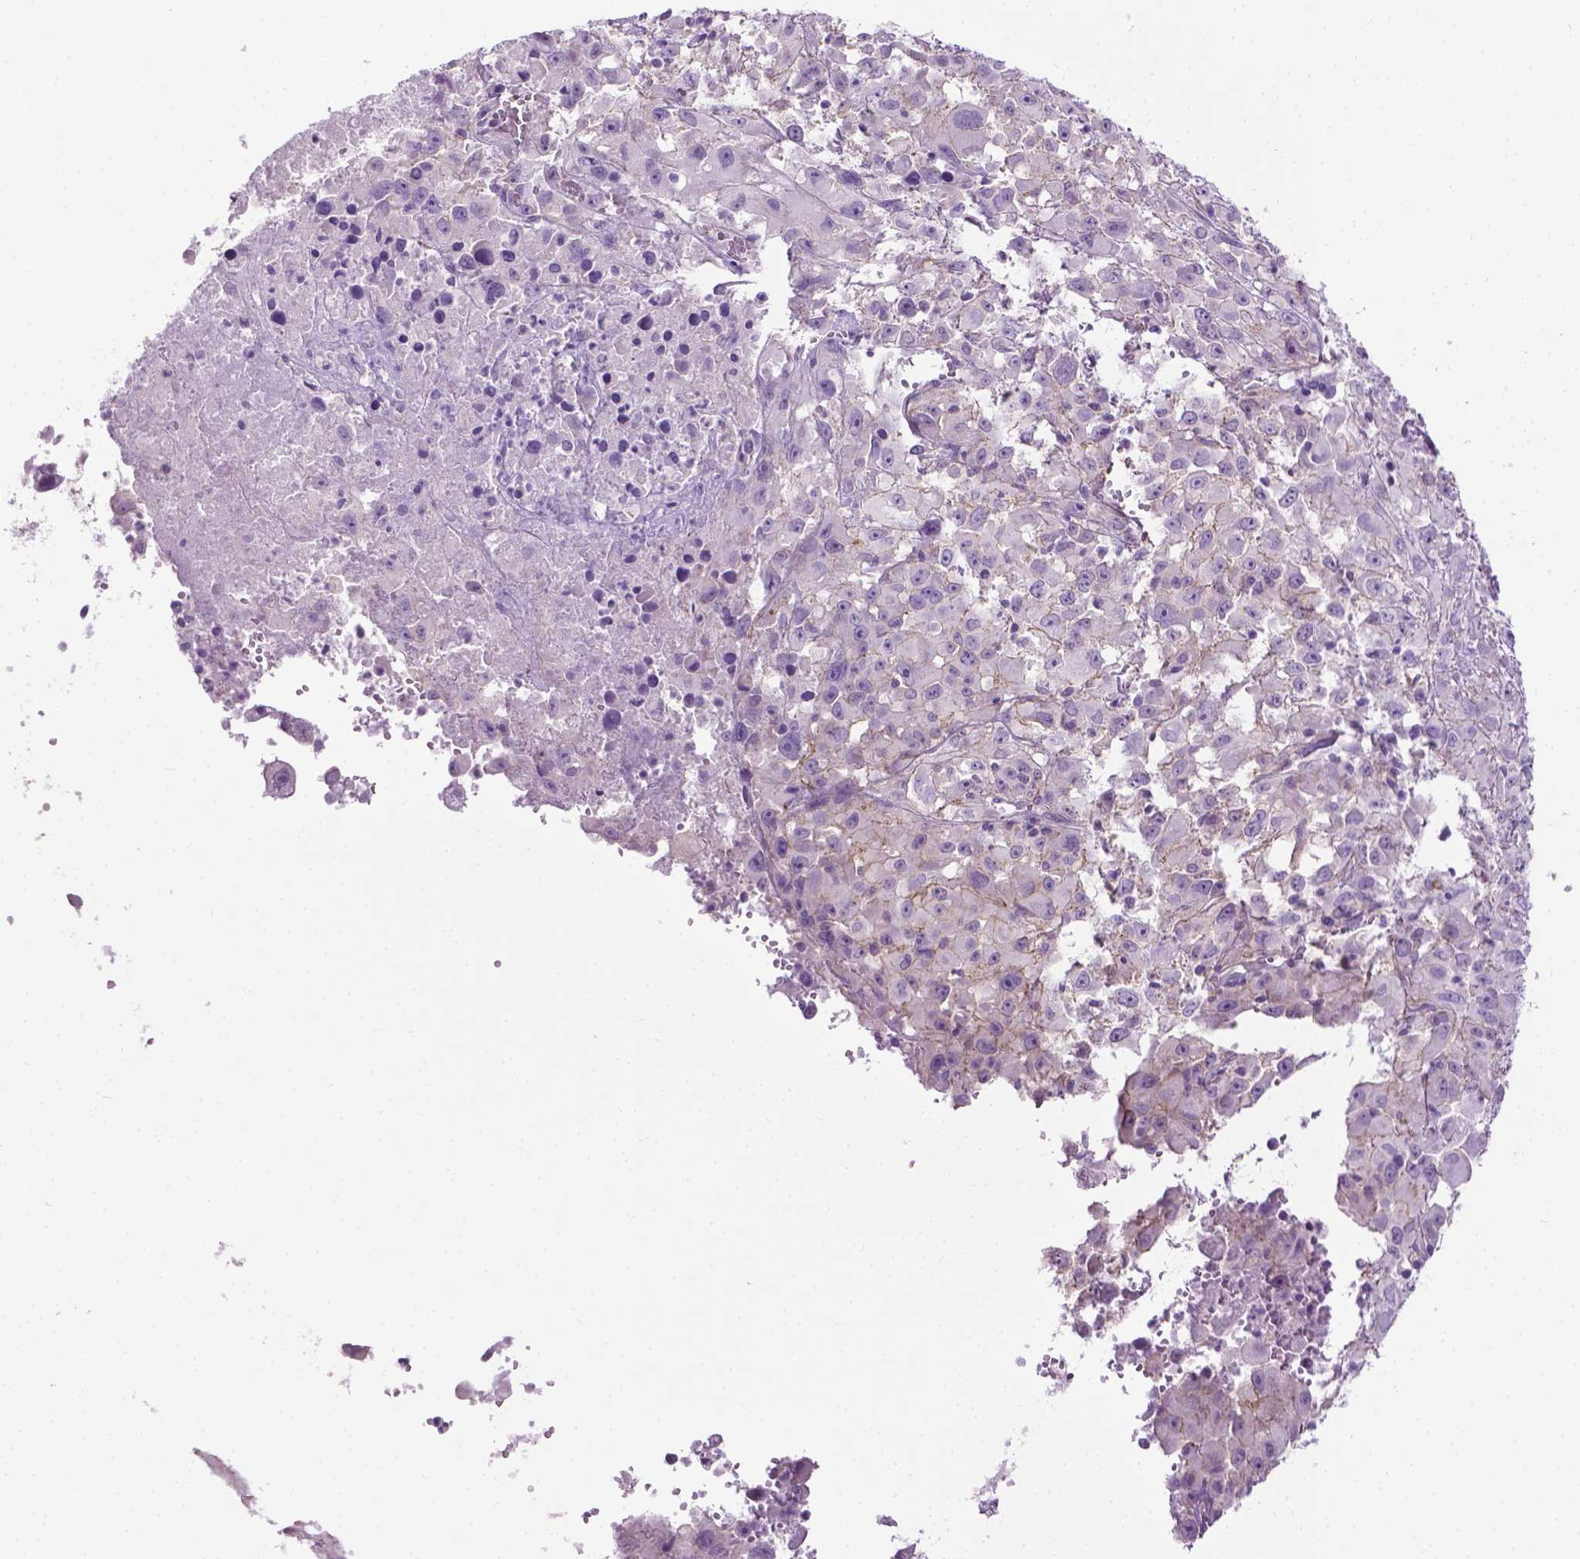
{"staining": {"intensity": "negative", "quantity": "none", "location": "none"}, "tissue": "melanoma", "cell_type": "Tumor cells", "image_type": "cancer", "snomed": [{"axis": "morphology", "description": "Malignant melanoma, Metastatic site"}, {"axis": "topography", "description": "Soft tissue"}], "caption": "The histopathology image exhibits no significant staining in tumor cells of melanoma.", "gene": "SPECC1L", "patient": {"sex": "male", "age": 50}}